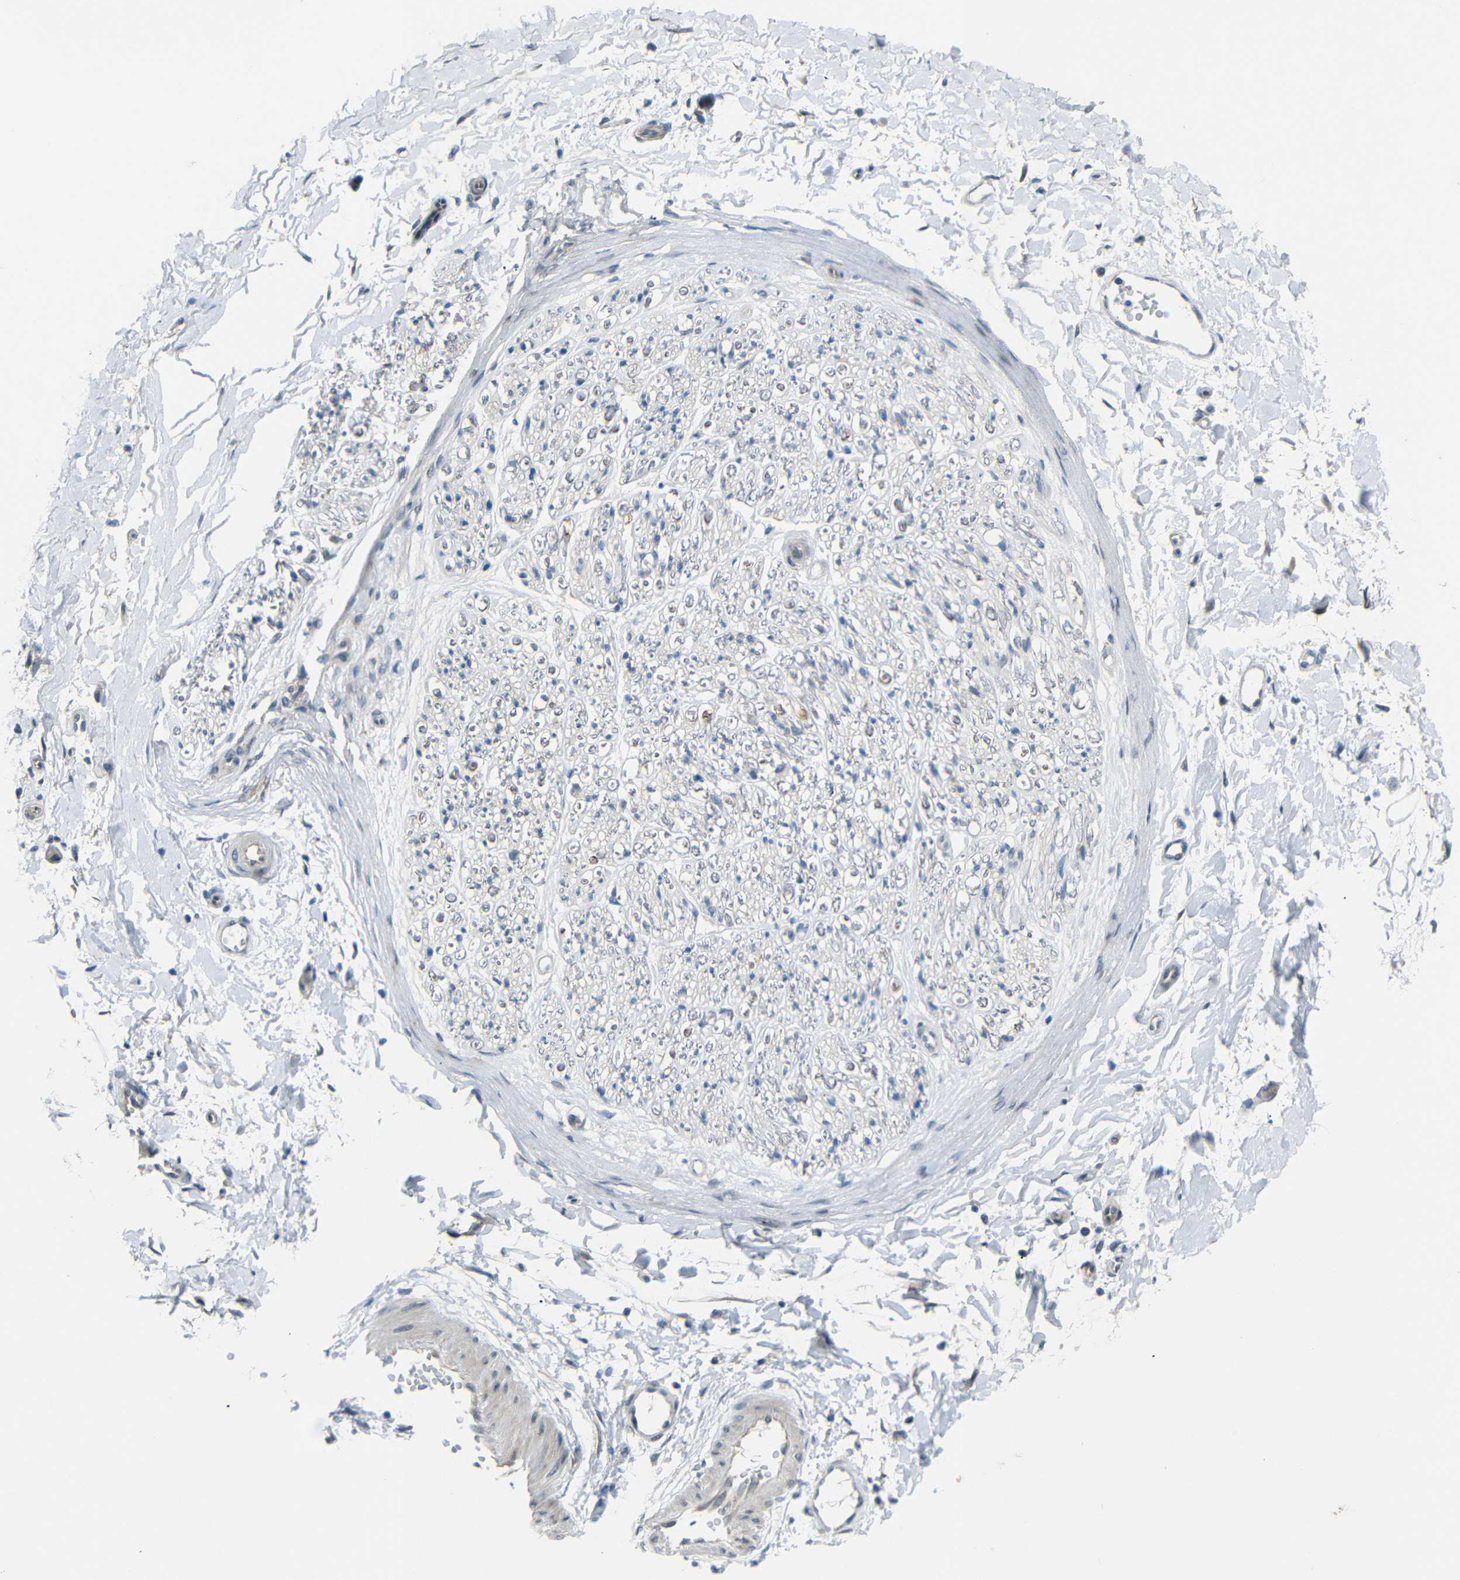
{"staining": {"intensity": "negative", "quantity": "none", "location": "none"}, "tissue": "adipose tissue", "cell_type": "Adipocytes", "image_type": "normal", "snomed": [{"axis": "morphology", "description": "Normal tissue, NOS"}, {"axis": "morphology", "description": "Squamous cell carcinoma, NOS"}, {"axis": "topography", "description": "Skin"}, {"axis": "topography", "description": "Peripheral nerve tissue"}], "caption": "High power microscopy photomicrograph of an IHC image of unremarkable adipose tissue, revealing no significant staining in adipocytes. (Immunohistochemistry, brightfield microscopy, high magnification).", "gene": "GPR158", "patient": {"sex": "male", "age": 83}}